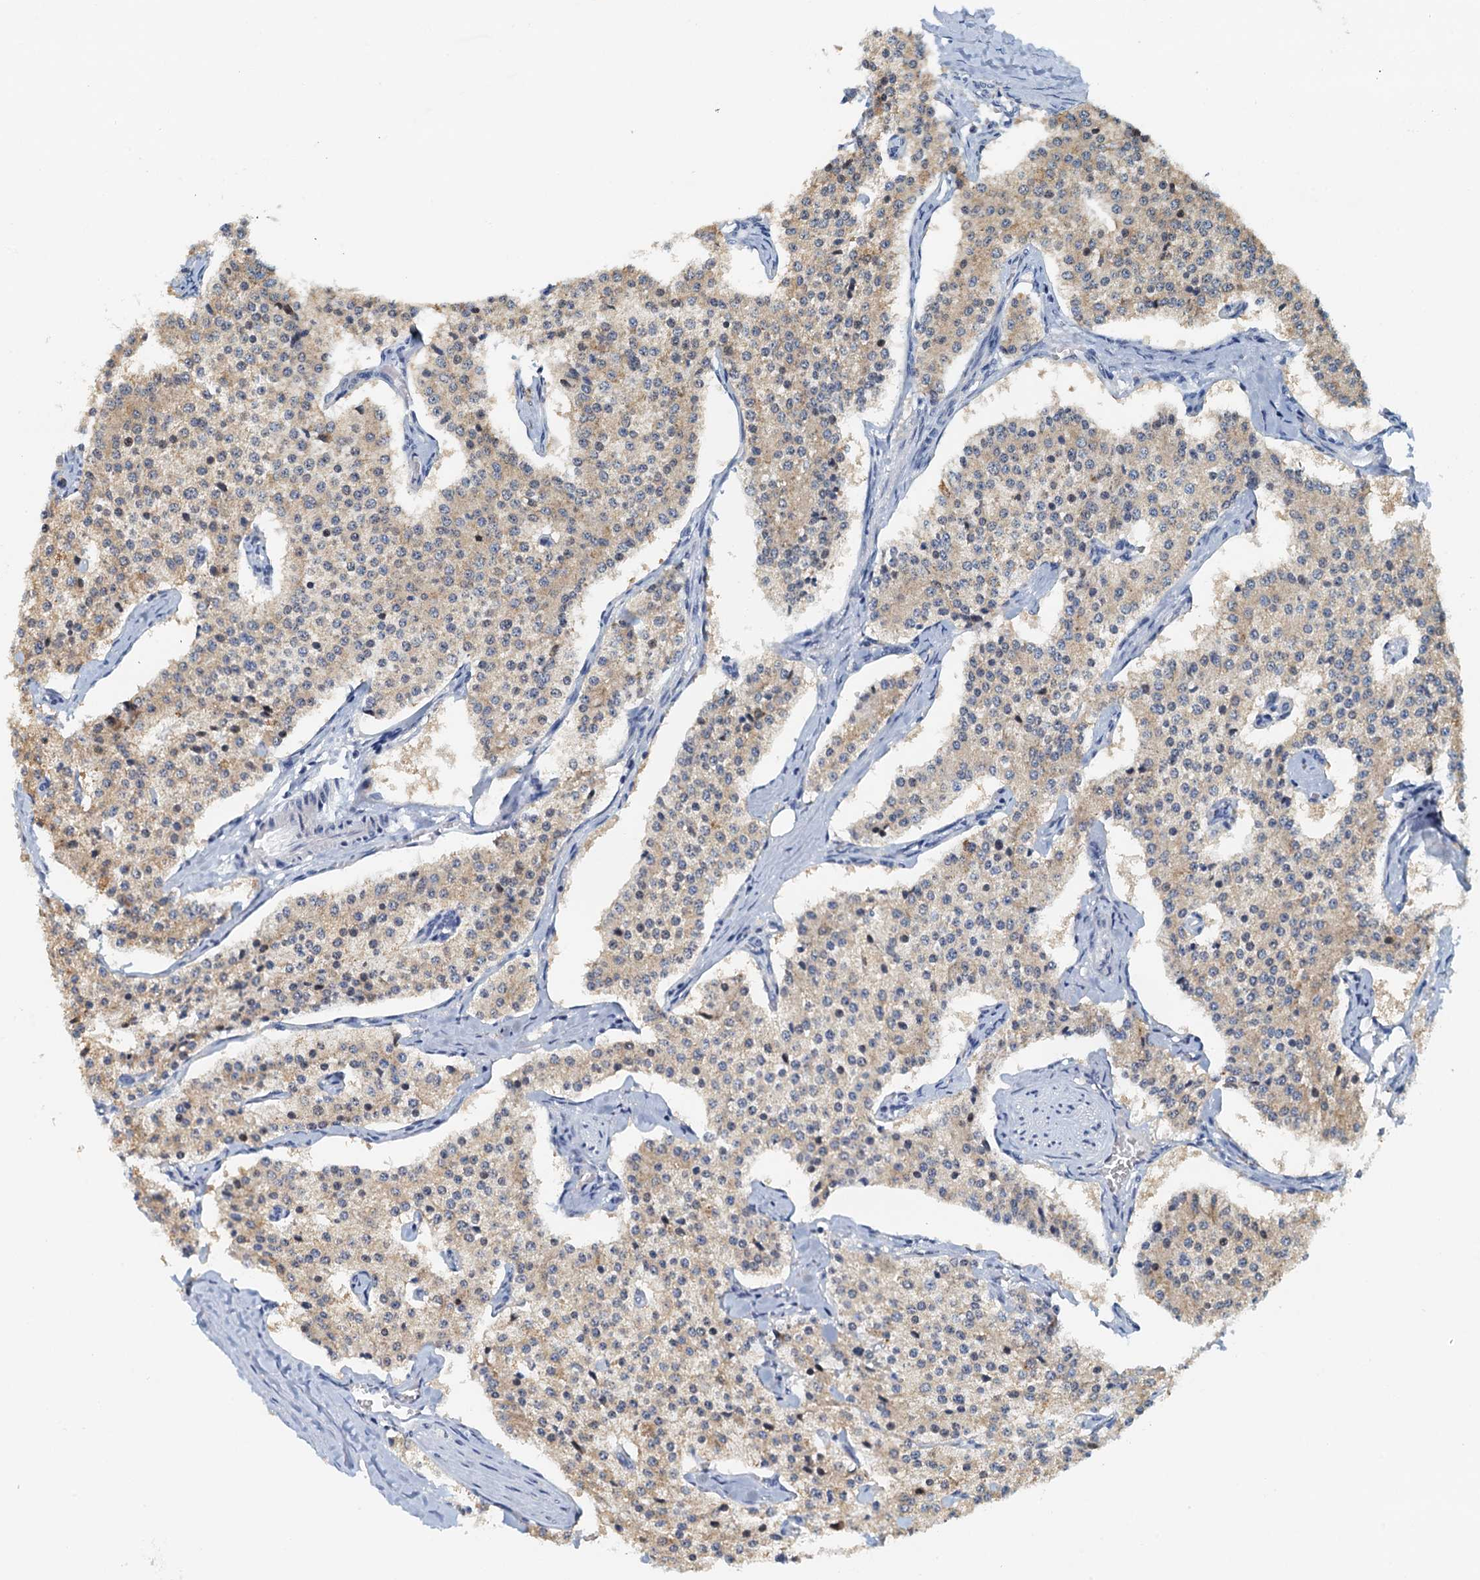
{"staining": {"intensity": "weak", "quantity": ">75%", "location": "cytoplasmic/membranous"}, "tissue": "carcinoid", "cell_type": "Tumor cells", "image_type": "cancer", "snomed": [{"axis": "morphology", "description": "Carcinoid, malignant, NOS"}, {"axis": "topography", "description": "Colon"}], "caption": "A photomicrograph of carcinoid stained for a protein demonstrates weak cytoplasmic/membranous brown staining in tumor cells.", "gene": "DTD1", "patient": {"sex": "female", "age": 52}}